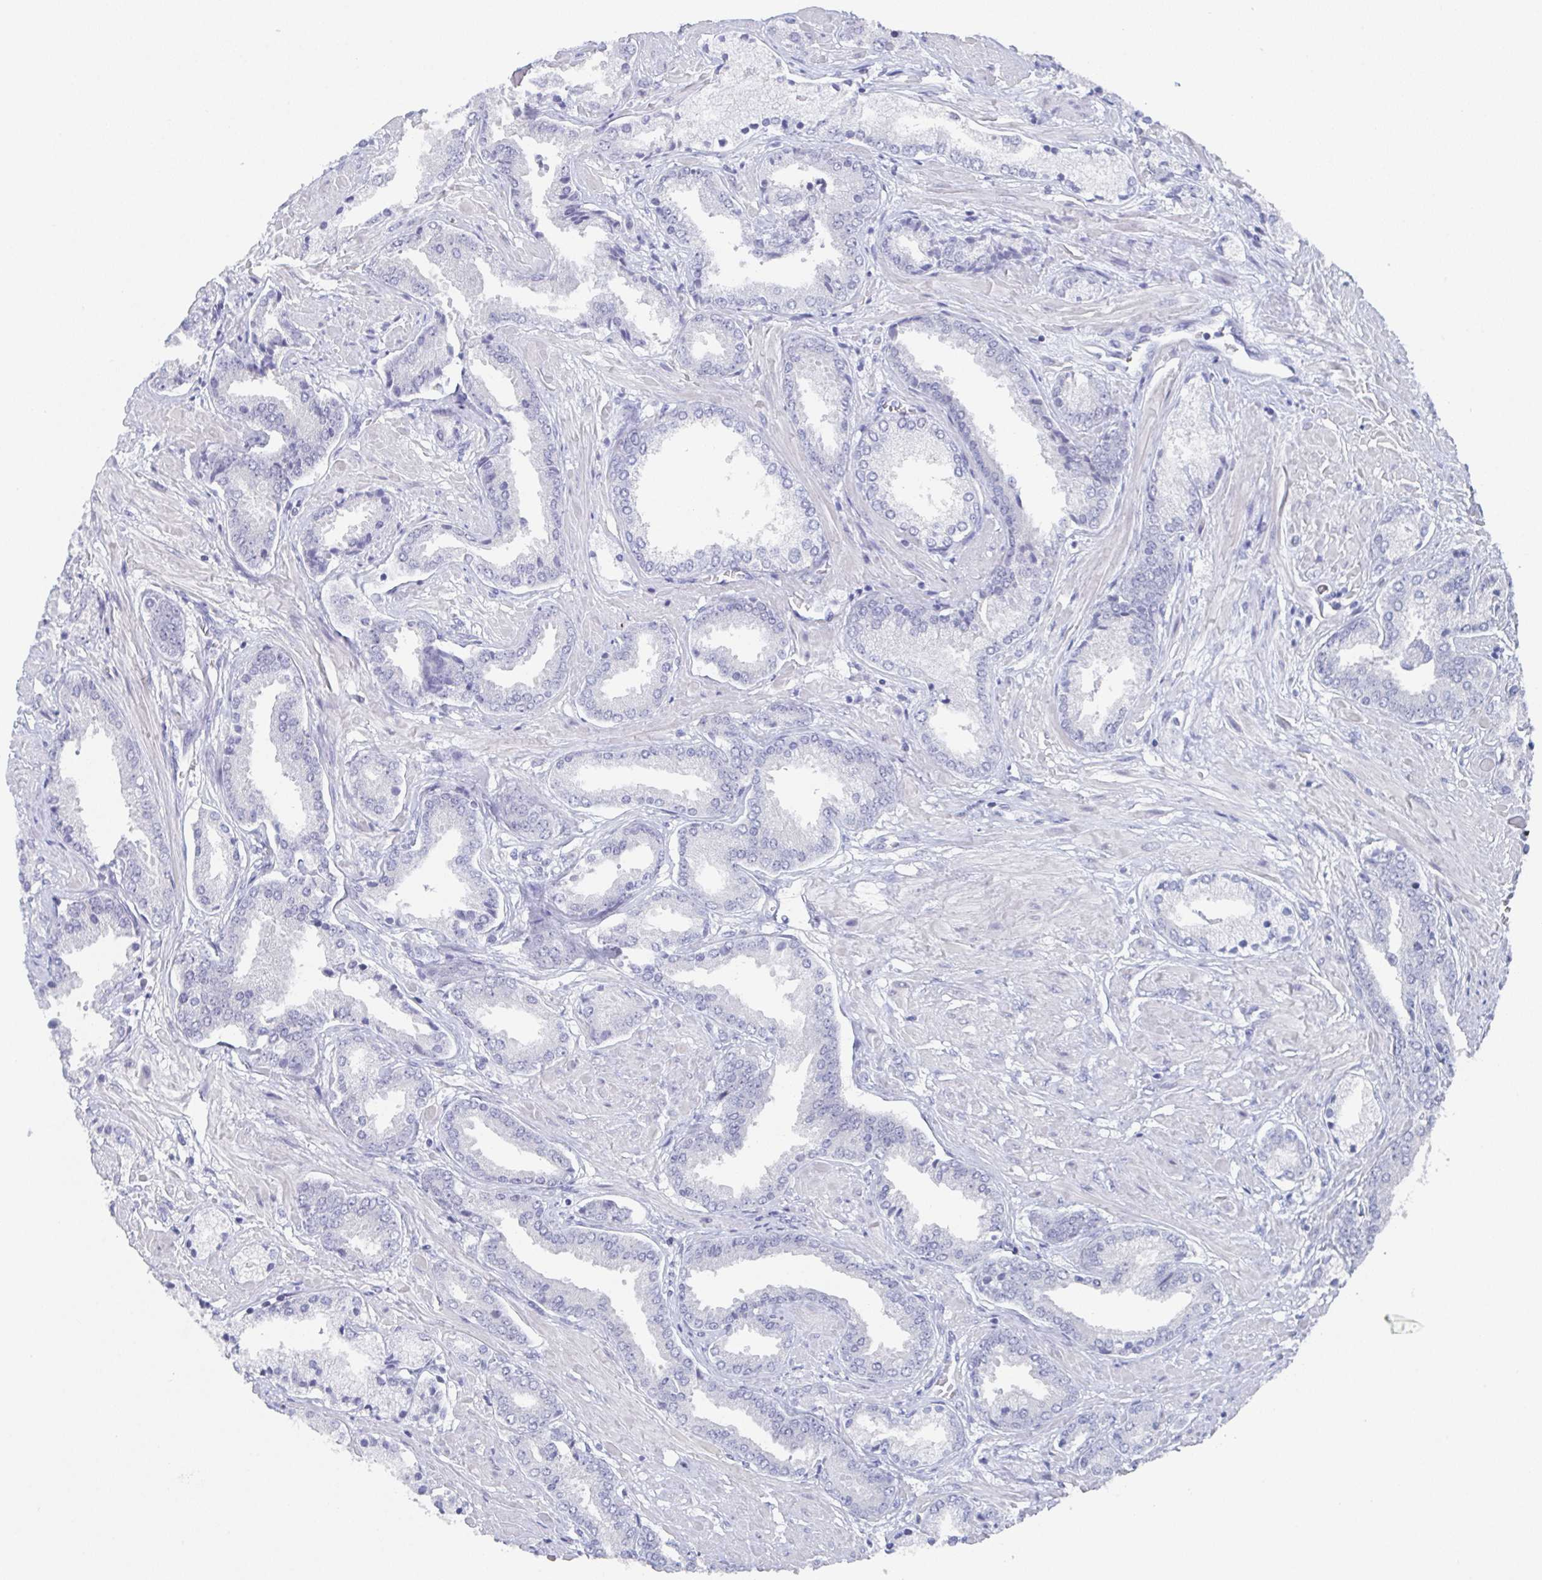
{"staining": {"intensity": "negative", "quantity": "none", "location": "none"}, "tissue": "prostate cancer", "cell_type": "Tumor cells", "image_type": "cancer", "snomed": [{"axis": "morphology", "description": "Adenocarcinoma, High grade"}, {"axis": "topography", "description": "Prostate"}], "caption": "This is an IHC photomicrograph of human prostate cancer. There is no expression in tumor cells.", "gene": "DYDC2", "patient": {"sex": "male", "age": 56}}